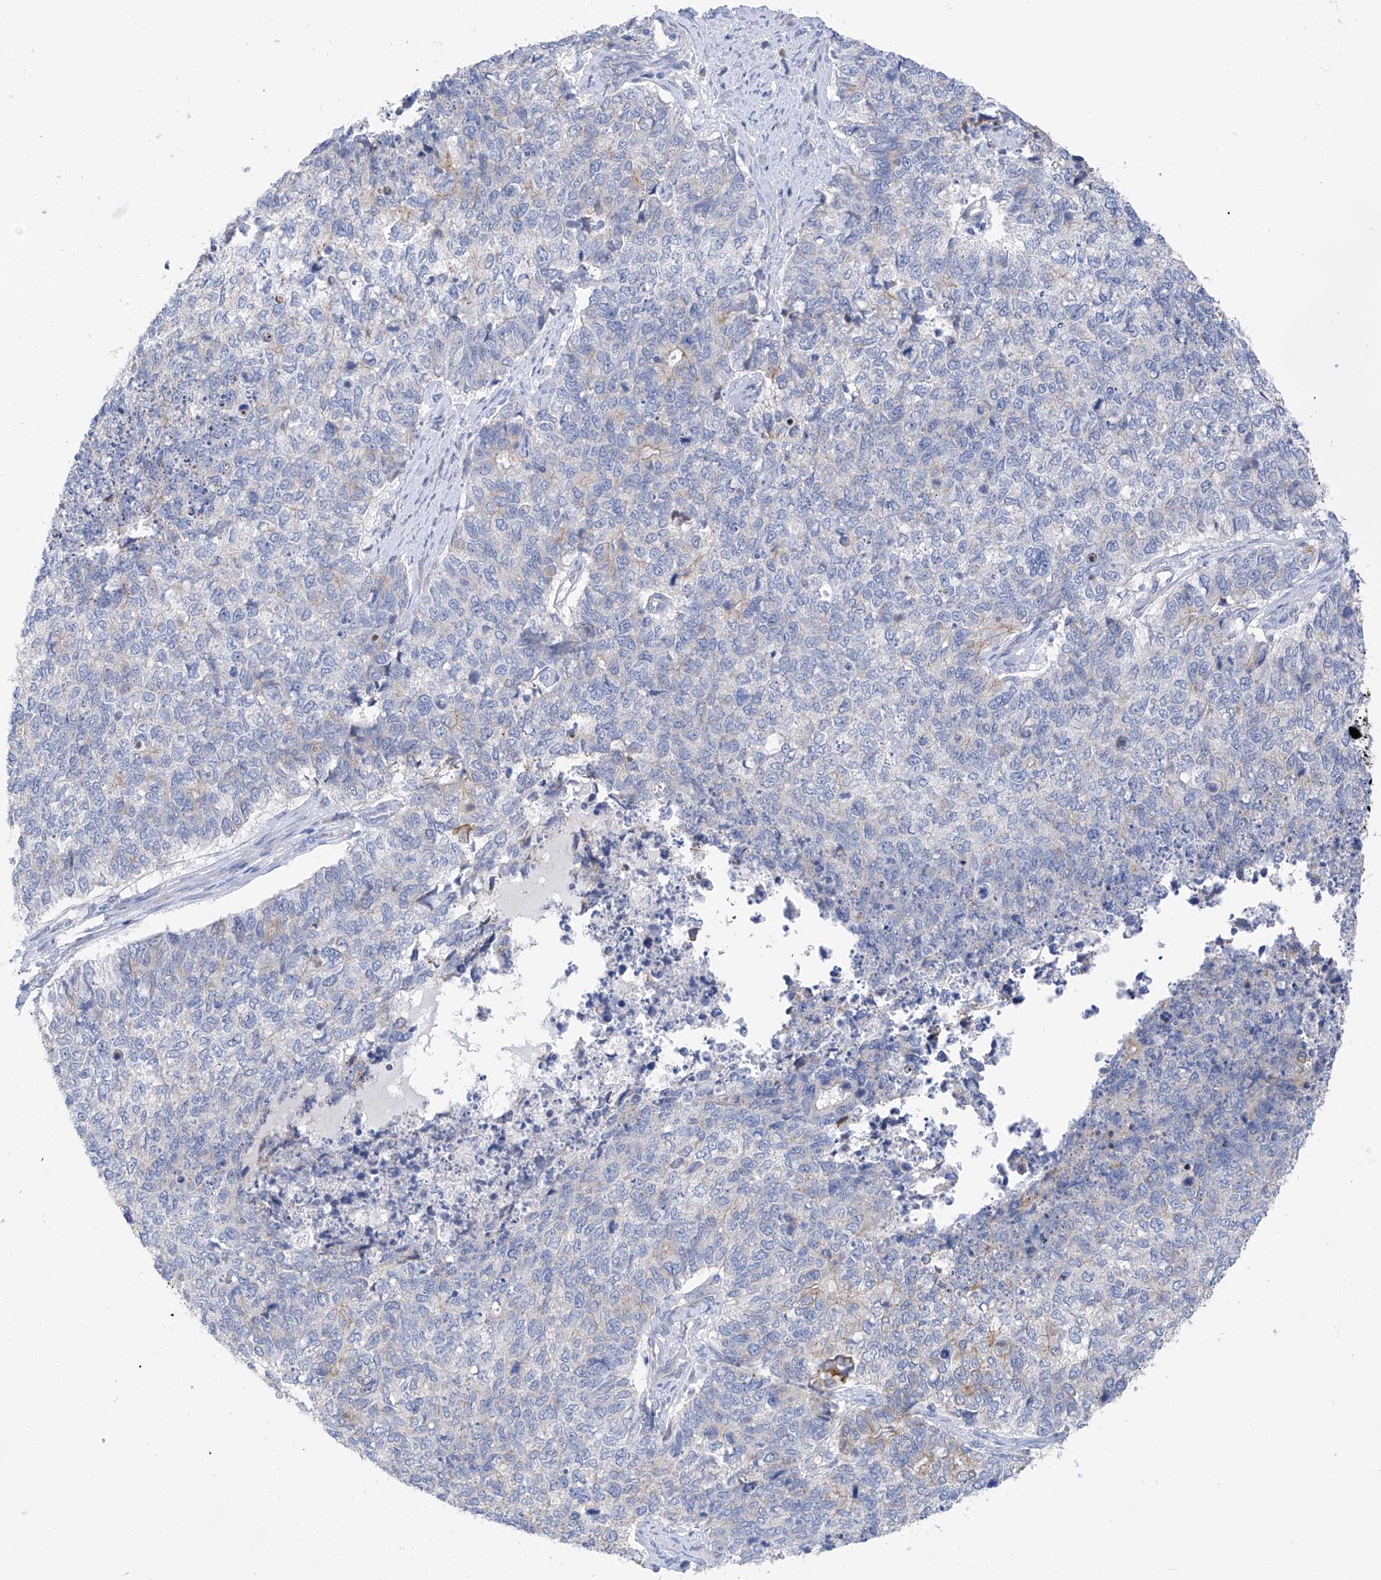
{"staining": {"intensity": "moderate", "quantity": "<25%", "location": "cytoplasmic/membranous"}, "tissue": "cervical cancer", "cell_type": "Tumor cells", "image_type": "cancer", "snomed": [{"axis": "morphology", "description": "Squamous cell carcinoma, NOS"}, {"axis": "topography", "description": "Cervix"}], "caption": "Protein staining displays moderate cytoplasmic/membranous staining in approximately <25% of tumor cells in cervical squamous cell carcinoma.", "gene": "PIK3C2B", "patient": {"sex": "female", "age": 63}}